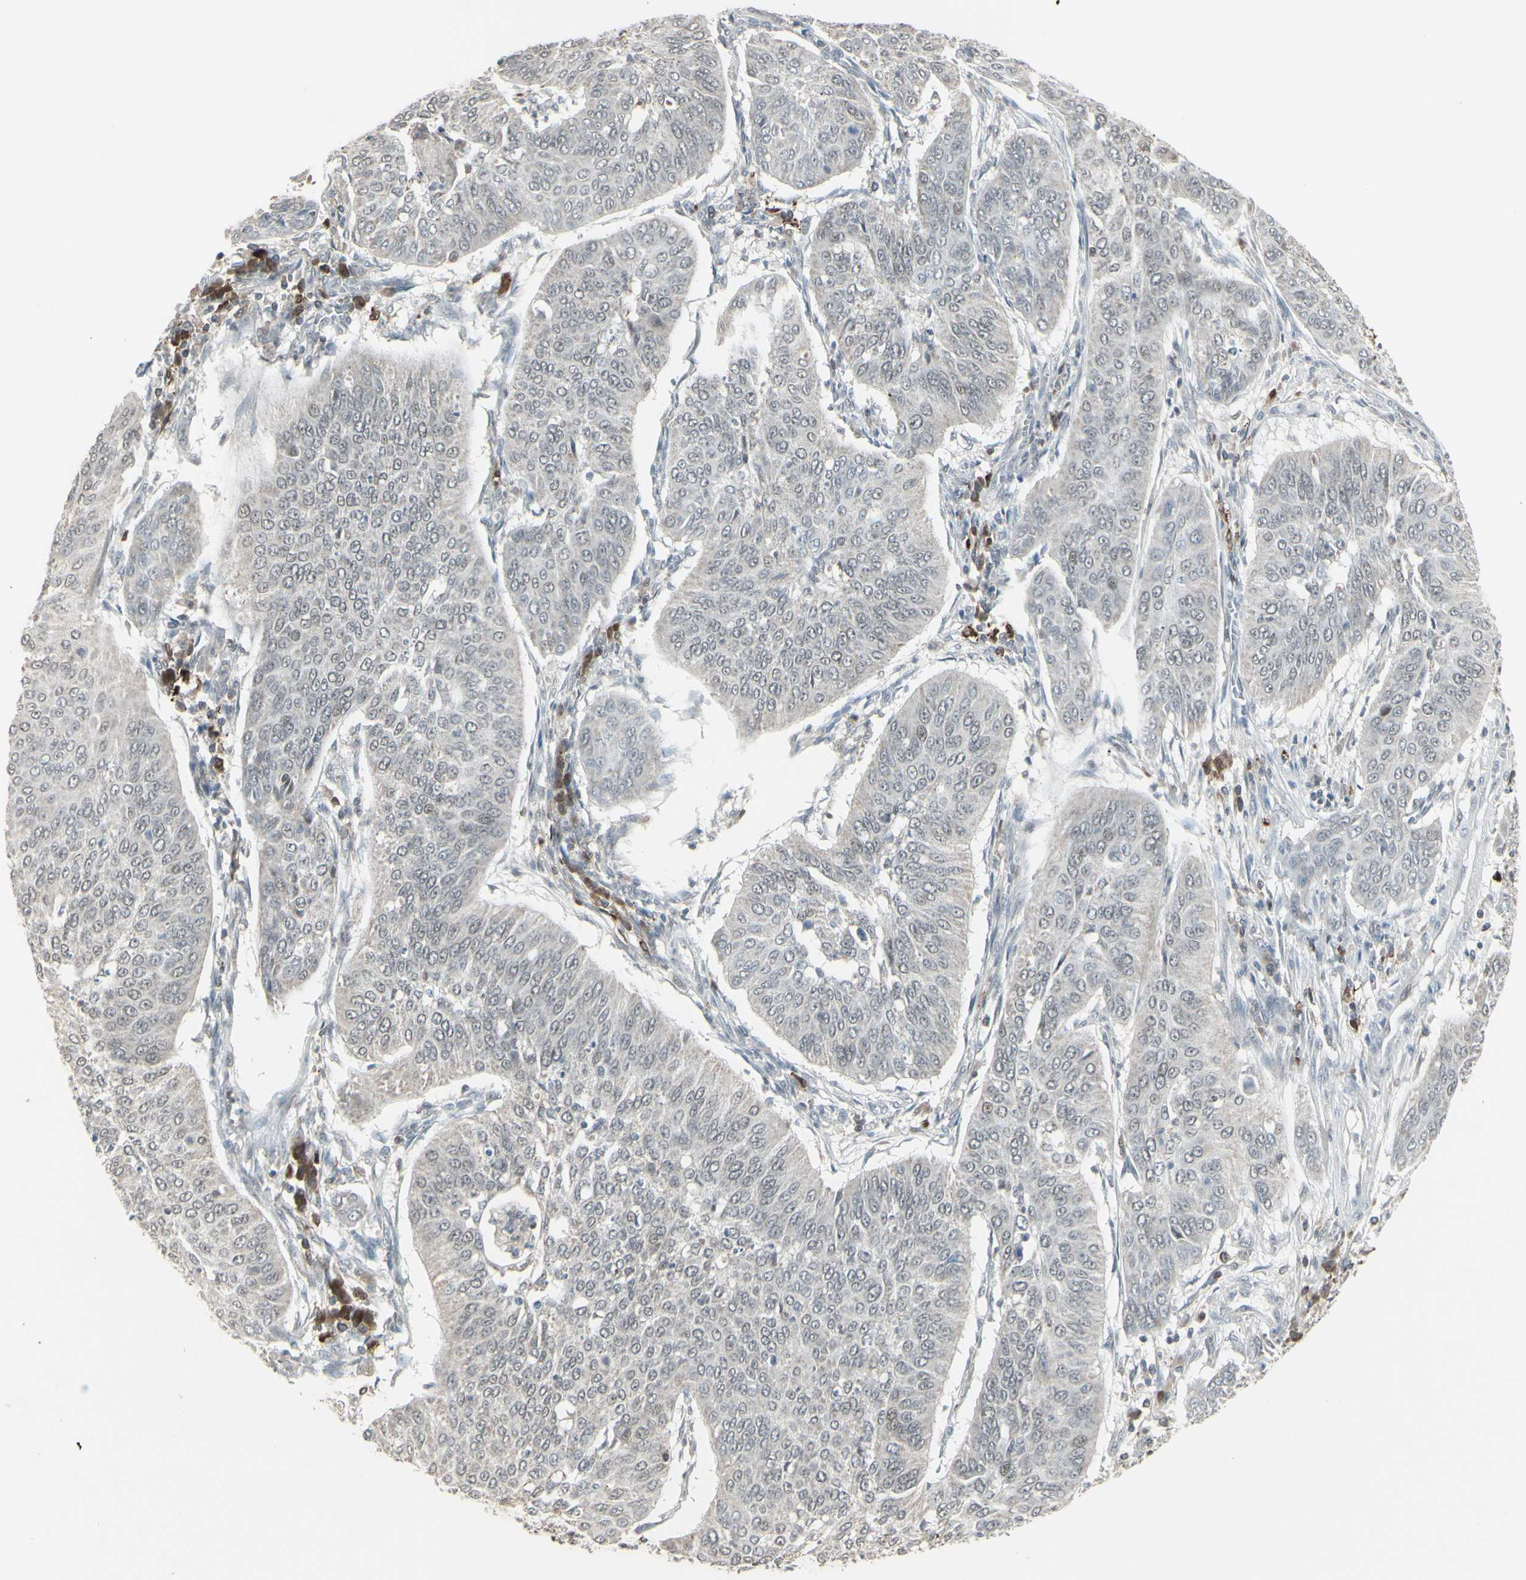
{"staining": {"intensity": "negative", "quantity": "none", "location": "none"}, "tissue": "cervical cancer", "cell_type": "Tumor cells", "image_type": "cancer", "snomed": [{"axis": "morphology", "description": "Normal tissue, NOS"}, {"axis": "morphology", "description": "Squamous cell carcinoma, NOS"}, {"axis": "topography", "description": "Cervix"}], "caption": "Human cervical cancer (squamous cell carcinoma) stained for a protein using immunohistochemistry displays no staining in tumor cells.", "gene": "SAMSN1", "patient": {"sex": "female", "age": 39}}